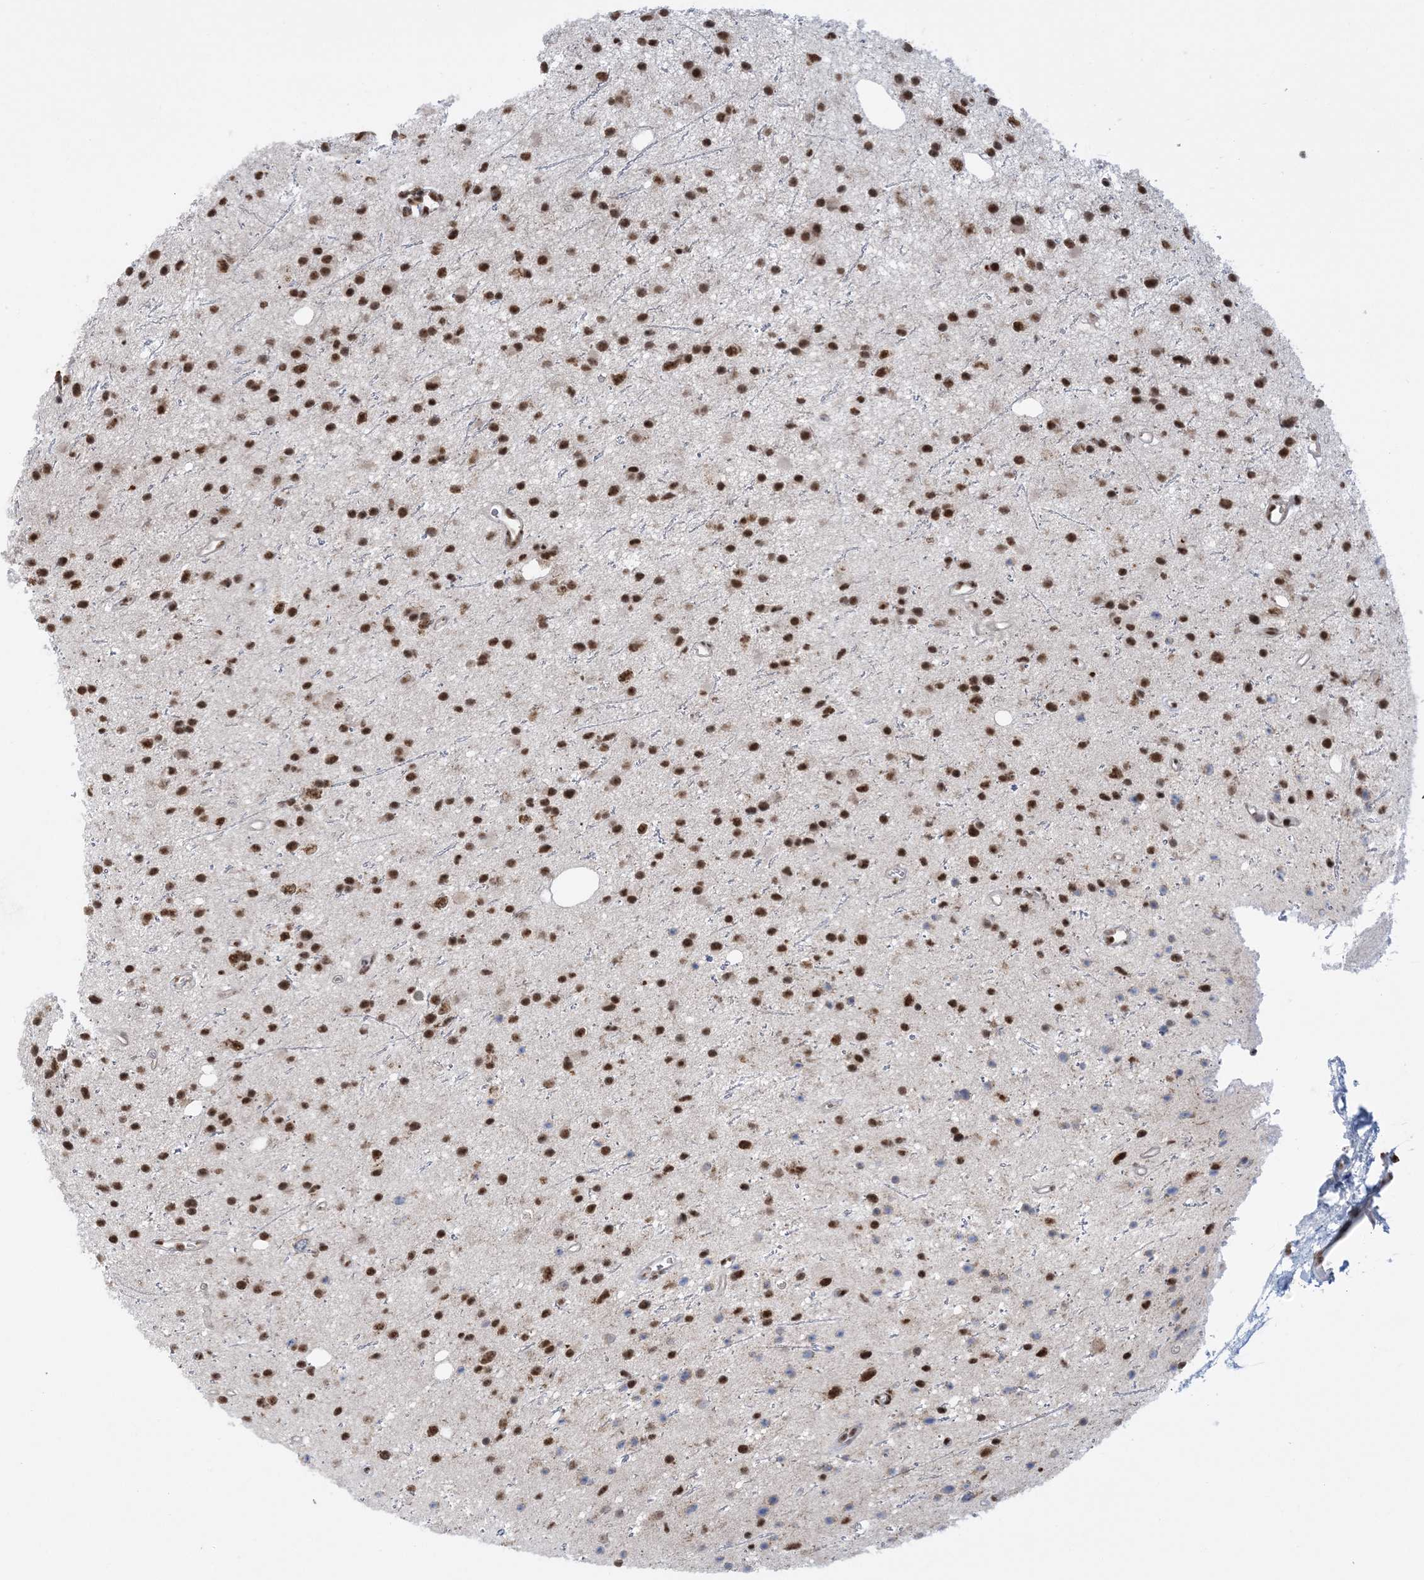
{"staining": {"intensity": "strong", "quantity": ">75%", "location": "nuclear"}, "tissue": "glioma", "cell_type": "Tumor cells", "image_type": "cancer", "snomed": [{"axis": "morphology", "description": "Glioma, malignant, Low grade"}, {"axis": "topography", "description": "Cerebral cortex"}], "caption": "Immunohistochemistry (IHC) photomicrograph of neoplastic tissue: malignant glioma (low-grade) stained using immunohistochemistry (IHC) displays high levels of strong protein expression localized specifically in the nuclear of tumor cells, appearing as a nuclear brown color.", "gene": "TRMT10C", "patient": {"sex": "female", "age": 39}}